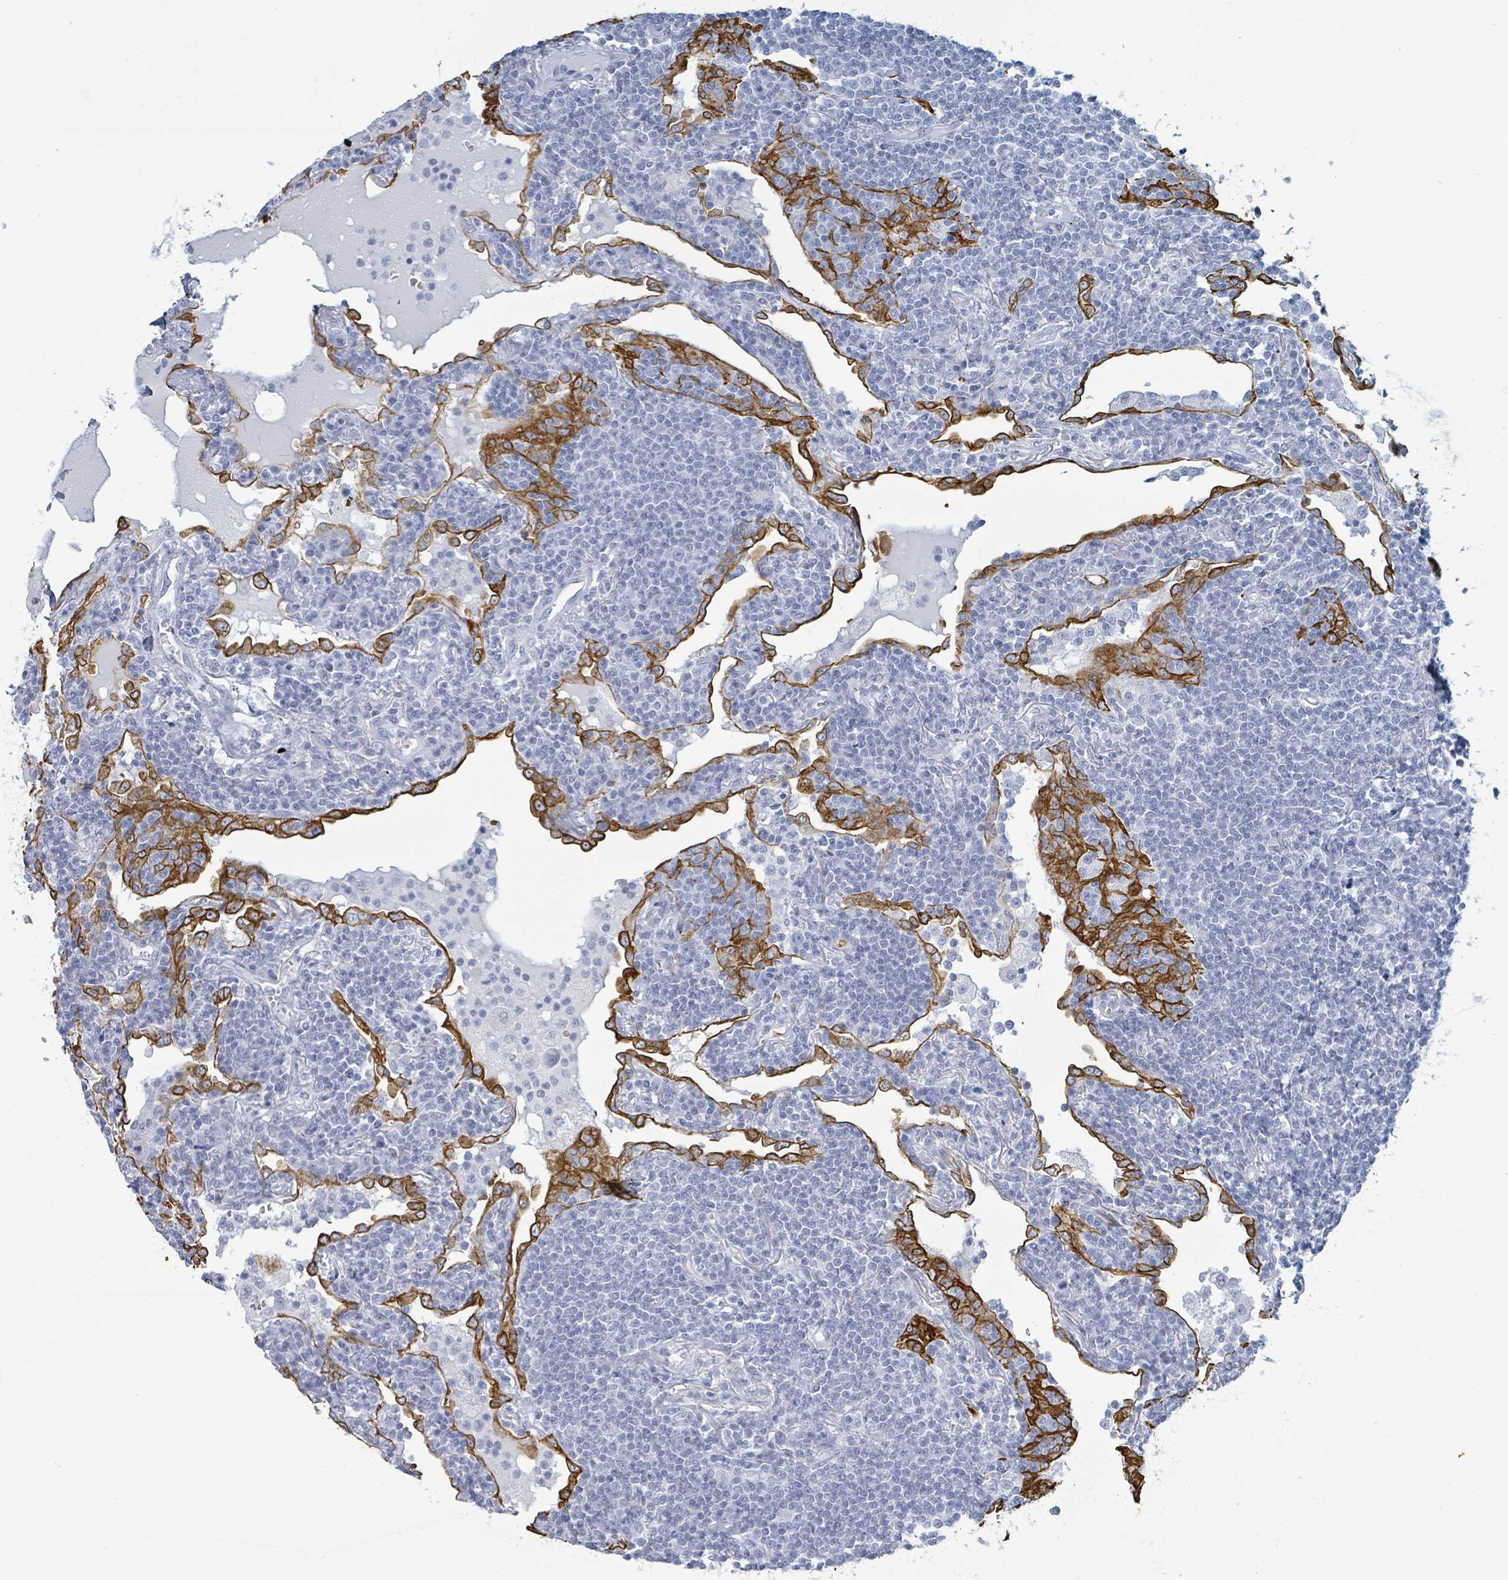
{"staining": {"intensity": "negative", "quantity": "none", "location": "none"}, "tissue": "lymphoma", "cell_type": "Tumor cells", "image_type": "cancer", "snomed": [{"axis": "morphology", "description": "Malignant lymphoma, non-Hodgkin's type, Low grade"}, {"axis": "topography", "description": "Lung"}], "caption": "Low-grade malignant lymphoma, non-Hodgkin's type stained for a protein using IHC displays no positivity tumor cells.", "gene": "KRT8", "patient": {"sex": "female", "age": 71}}